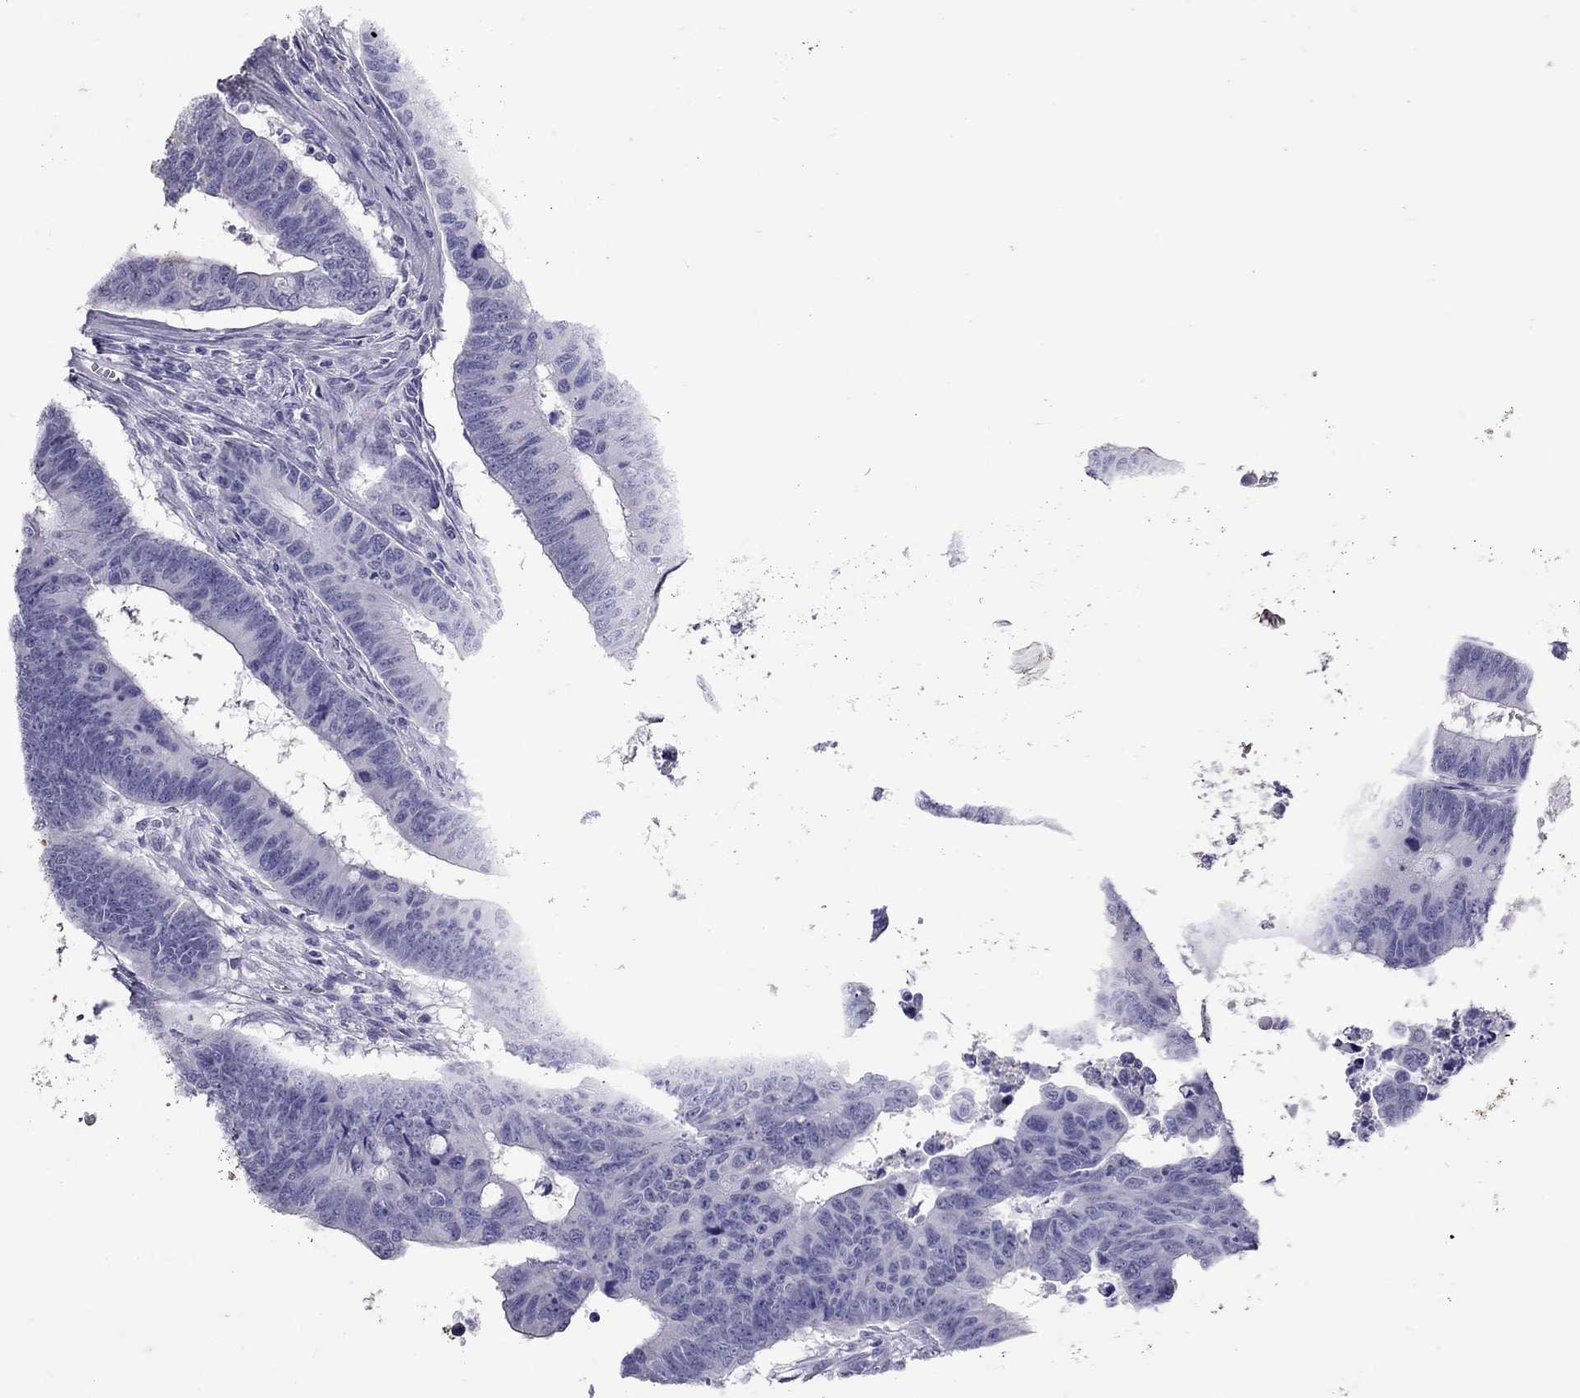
{"staining": {"intensity": "negative", "quantity": "none", "location": "none"}, "tissue": "colorectal cancer", "cell_type": "Tumor cells", "image_type": "cancer", "snomed": [{"axis": "morphology", "description": "Adenocarcinoma, NOS"}, {"axis": "topography", "description": "Appendix"}, {"axis": "topography", "description": "Colon"}, {"axis": "topography", "description": "Cecum"}, {"axis": "topography", "description": "Colon asc"}], "caption": "DAB immunohistochemical staining of adenocarcinoma (colorectal) demonstrates no significant expression in tumor cells.", "gene": "MUC16", "patient": {"sex": "female", "age": 85}}